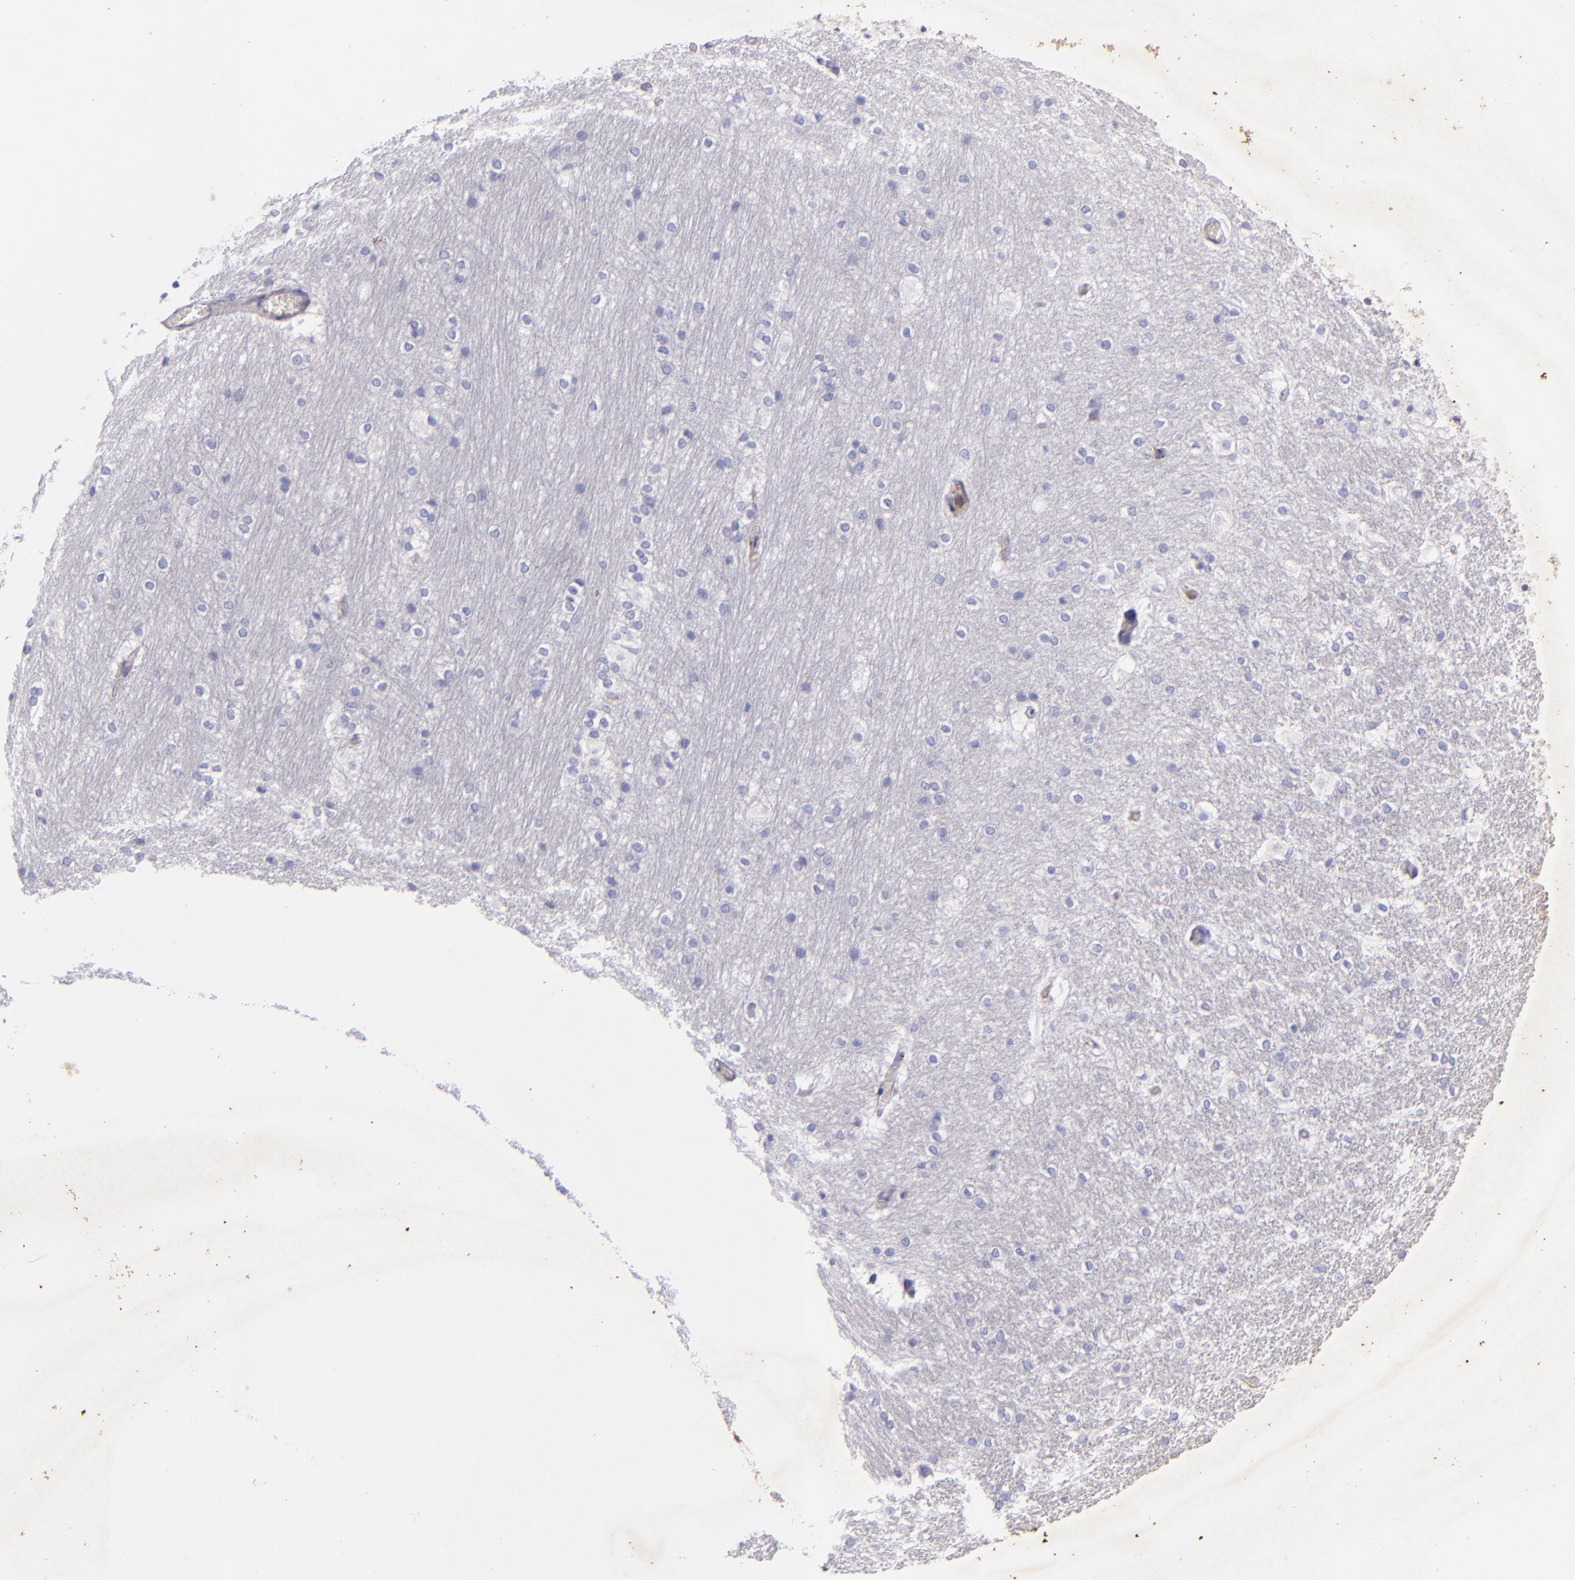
{"staining": {"intensity": "negative", "quantity": "none", "location": "none"}, "tissue": "hippocampus", "cell_type": "Glial cells", "image_type": "normal", "snomed": [{"axis": "morphology", "description": "Normal tissue, NOS"}, {"axis": "topography", "description": "Hippocampus"}], "caption": "Micrograph shows no protein positivity in glial cells of unremarkable hippocampus.", "gene": "RET", "patient": {"sex": "female", "age": 19}}